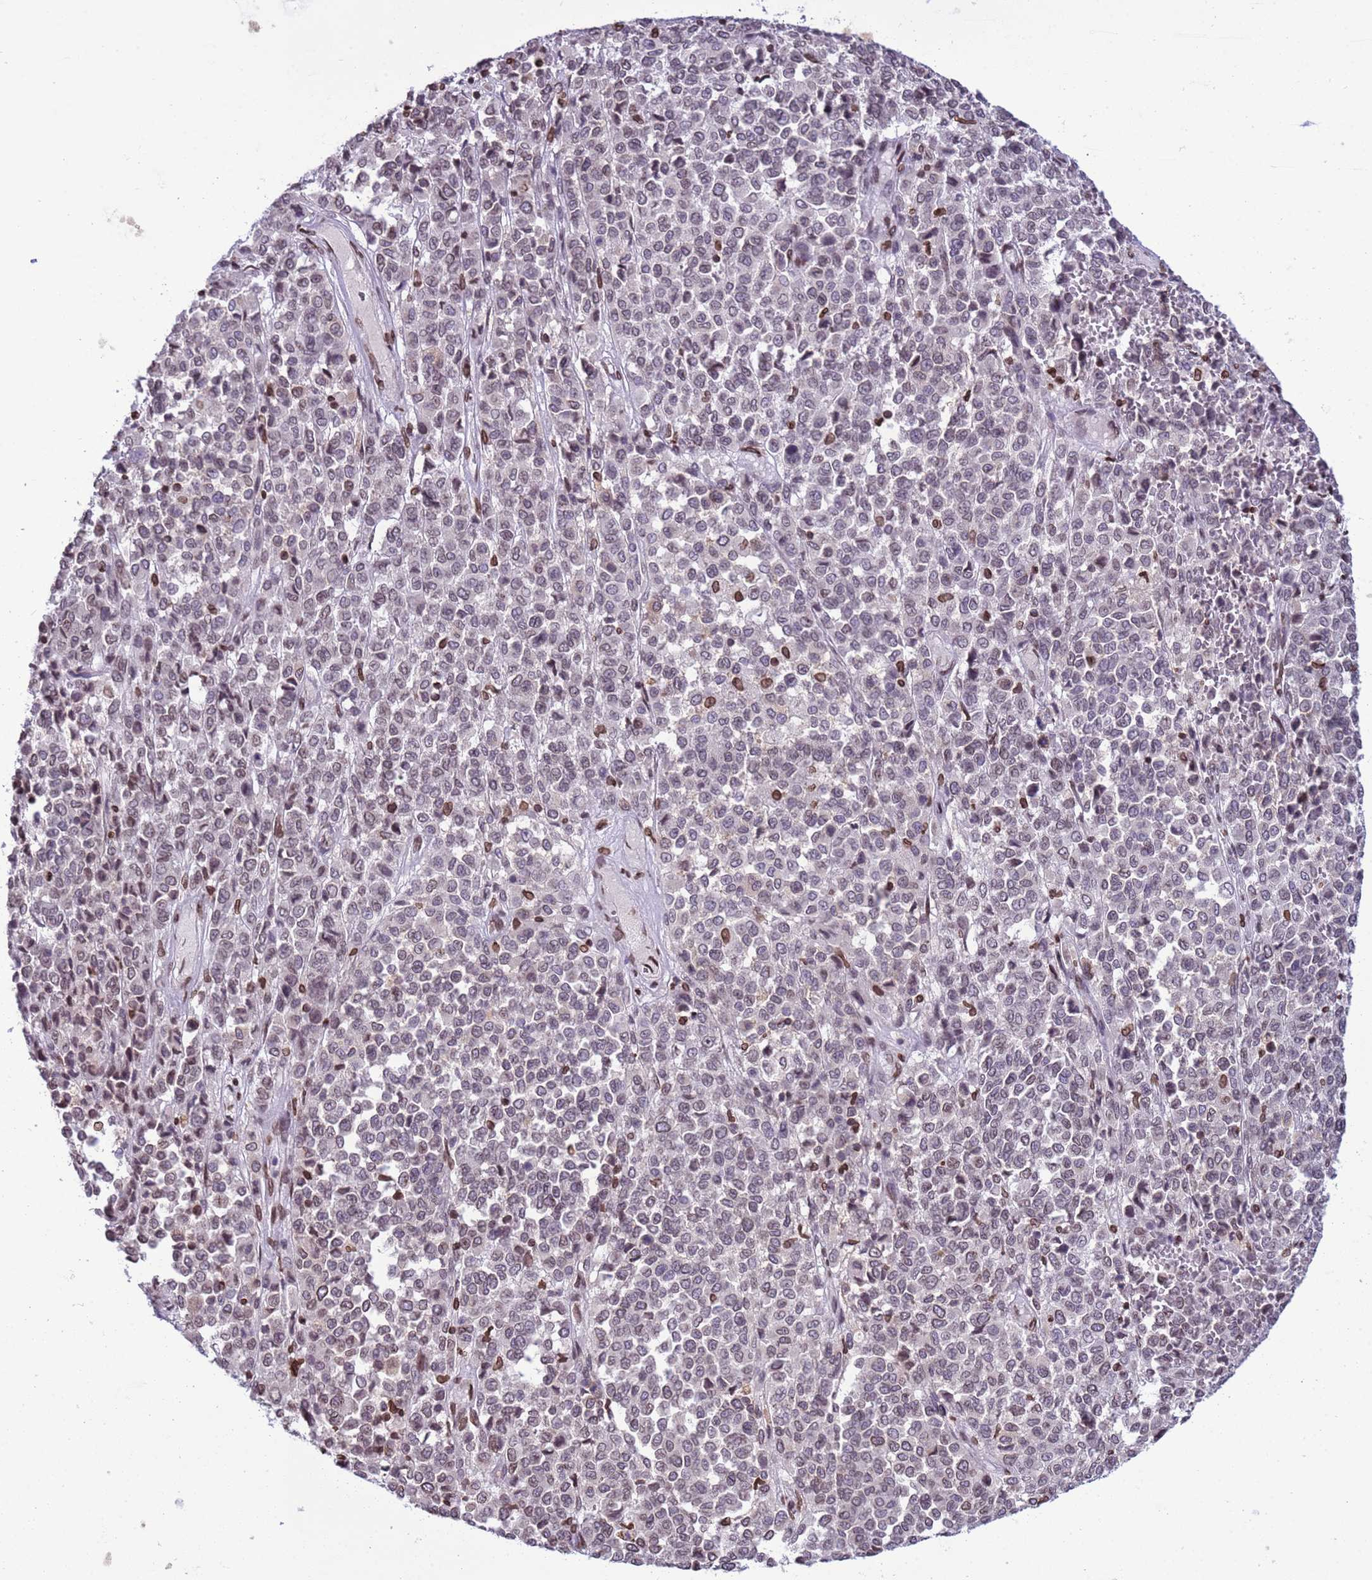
{"staining": {"intensity": "negative", "quantity": "none", "location": "none"}, "tissue": "melanoma", "cell_type": "Tumor cells", "image_type": "cancer", "snomed": [{"axis": "morphology", "description": "Malignant melanoma, Metastatic site"}, {"axis": "topography", "description": "Pancreas"}], "caption": "Protein analysis of malignant melanoma (metastatic site) displays no significant expression in tumor cells.", "gene": "DHX37", "patient": {"sex": "female", "age": 30}}